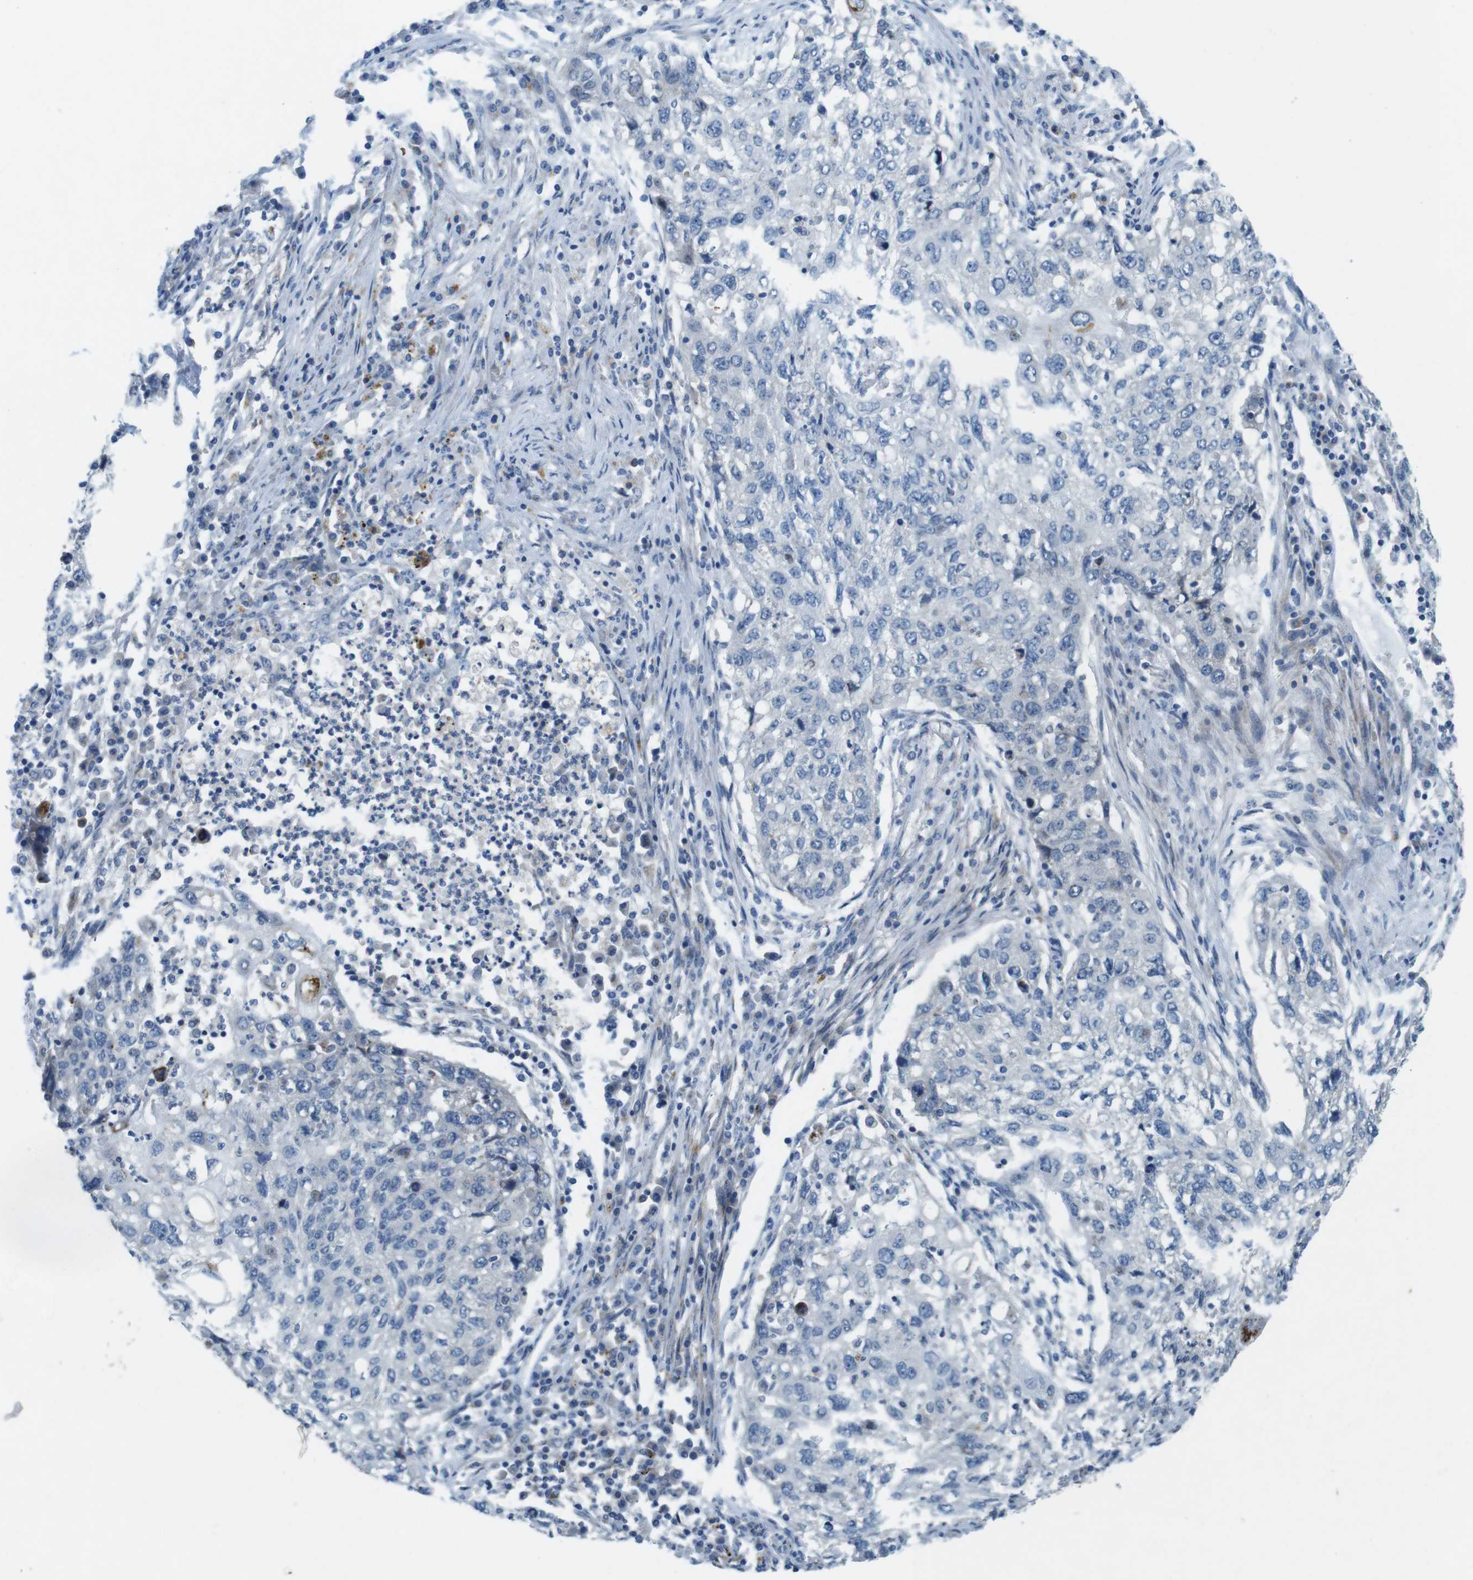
{"staining": {"intensity": "negative", "quantity": "none", "location": "none"}, "tissue": "lung cancer", "cell_type": "Tumor cells", "image_type": "cancer", "snomed": [{"axis": "morphology", "description": "Squamous cell carcinoma, NOS"}, {"axis": "topography", "description": "Lung"}], "caption": "Immunohistochemical staining of lung cancer displays no significant expression in tumor cells.", "gene": "TYW1", "patient": {"sex": "female", "age": 63}}